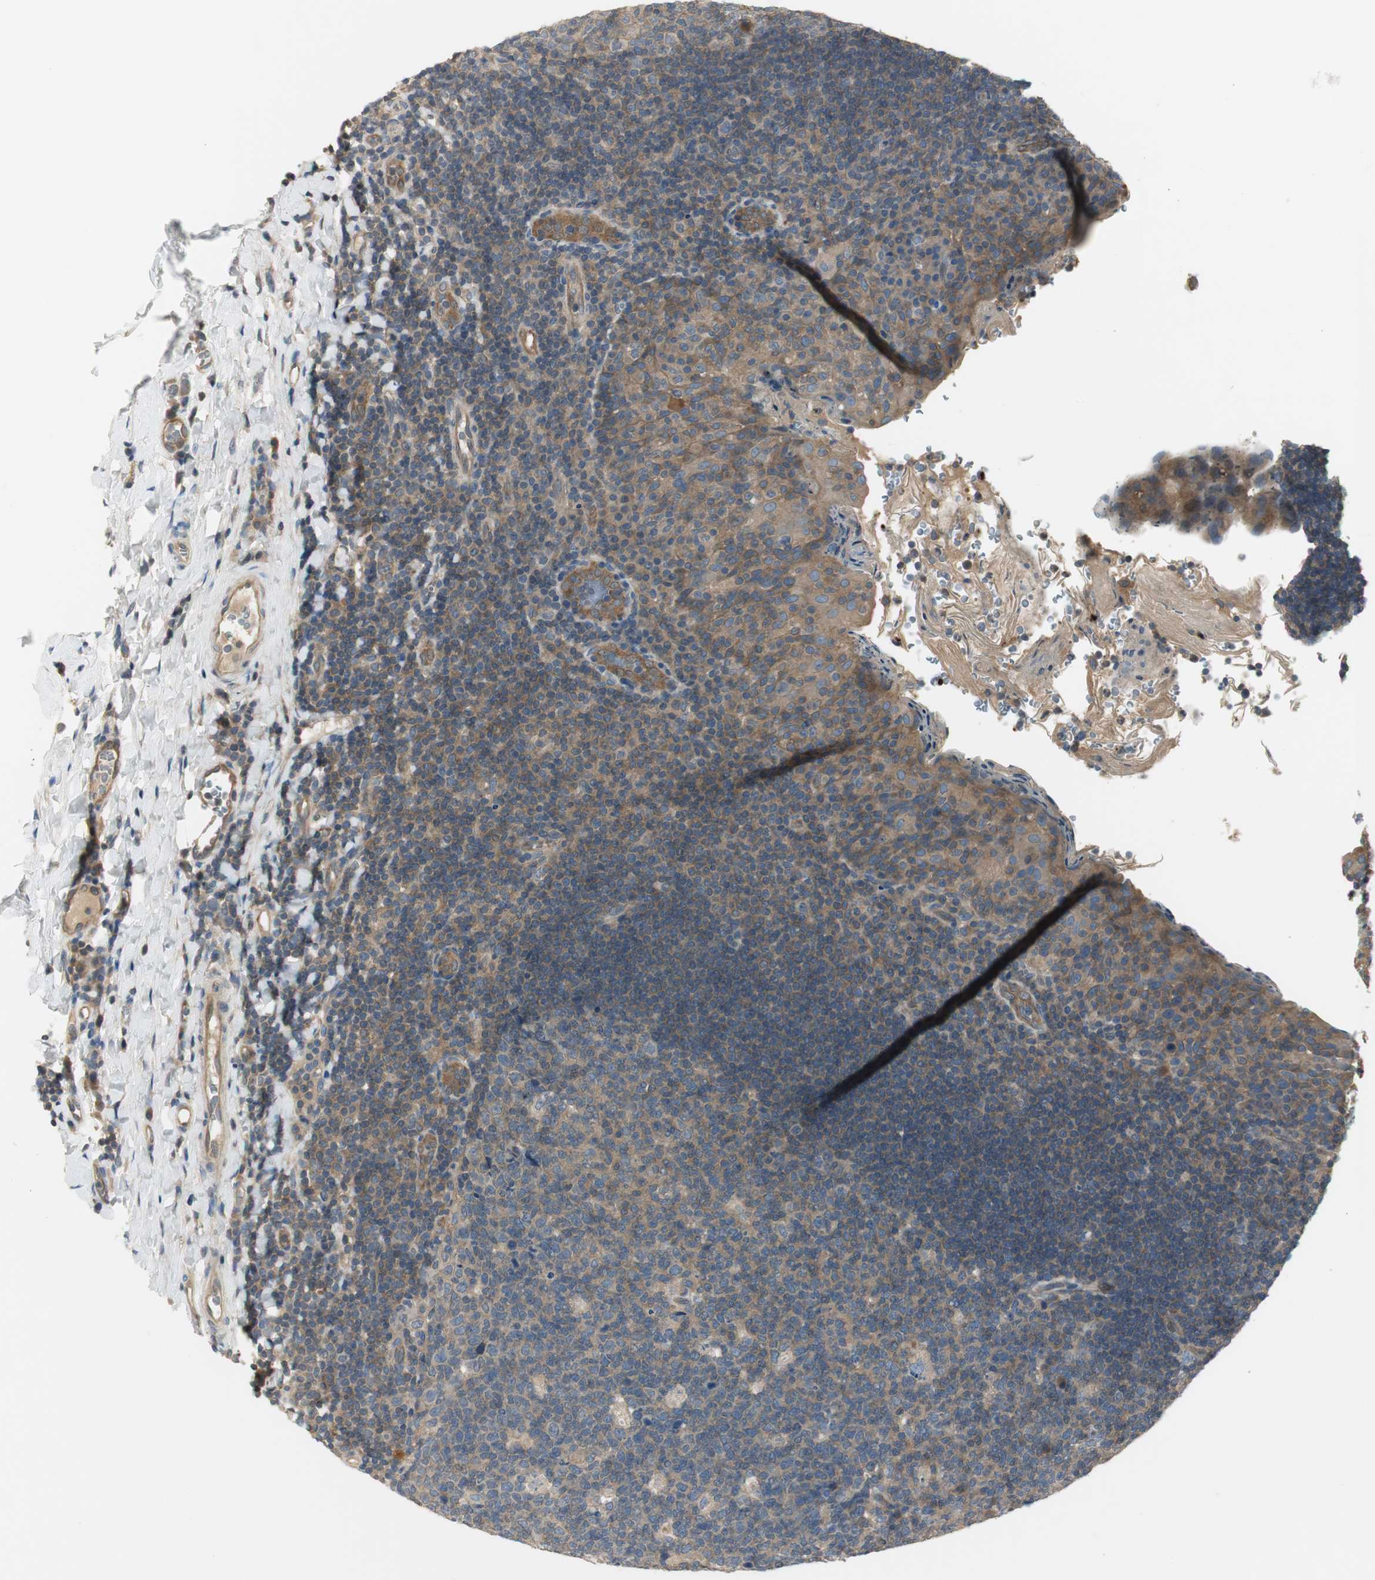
{"staining": {"intensity": "weak", "quantity": ">75%", "location": "cytoplasmic/membranous"}, "tissue": "tonsil", "cell_type": "Germinal center cells", "image_type": "normal", "snomed": [{"axis": "morphology", "description": "Normal tissue, NOS"}, {"axis": "topography", "description": "Tonsil"}], "caption": "Protein staining by immunohistochemistry (IHC) displays weak cytoplasmic/membranous staining in approximately >75% of germinal center cells in normal tonsil. Ihc stains the protein in brown and the nuclei are stained blue.", "gene": "PRKAA1", "patient": {"sex": "male", "age": 17}}